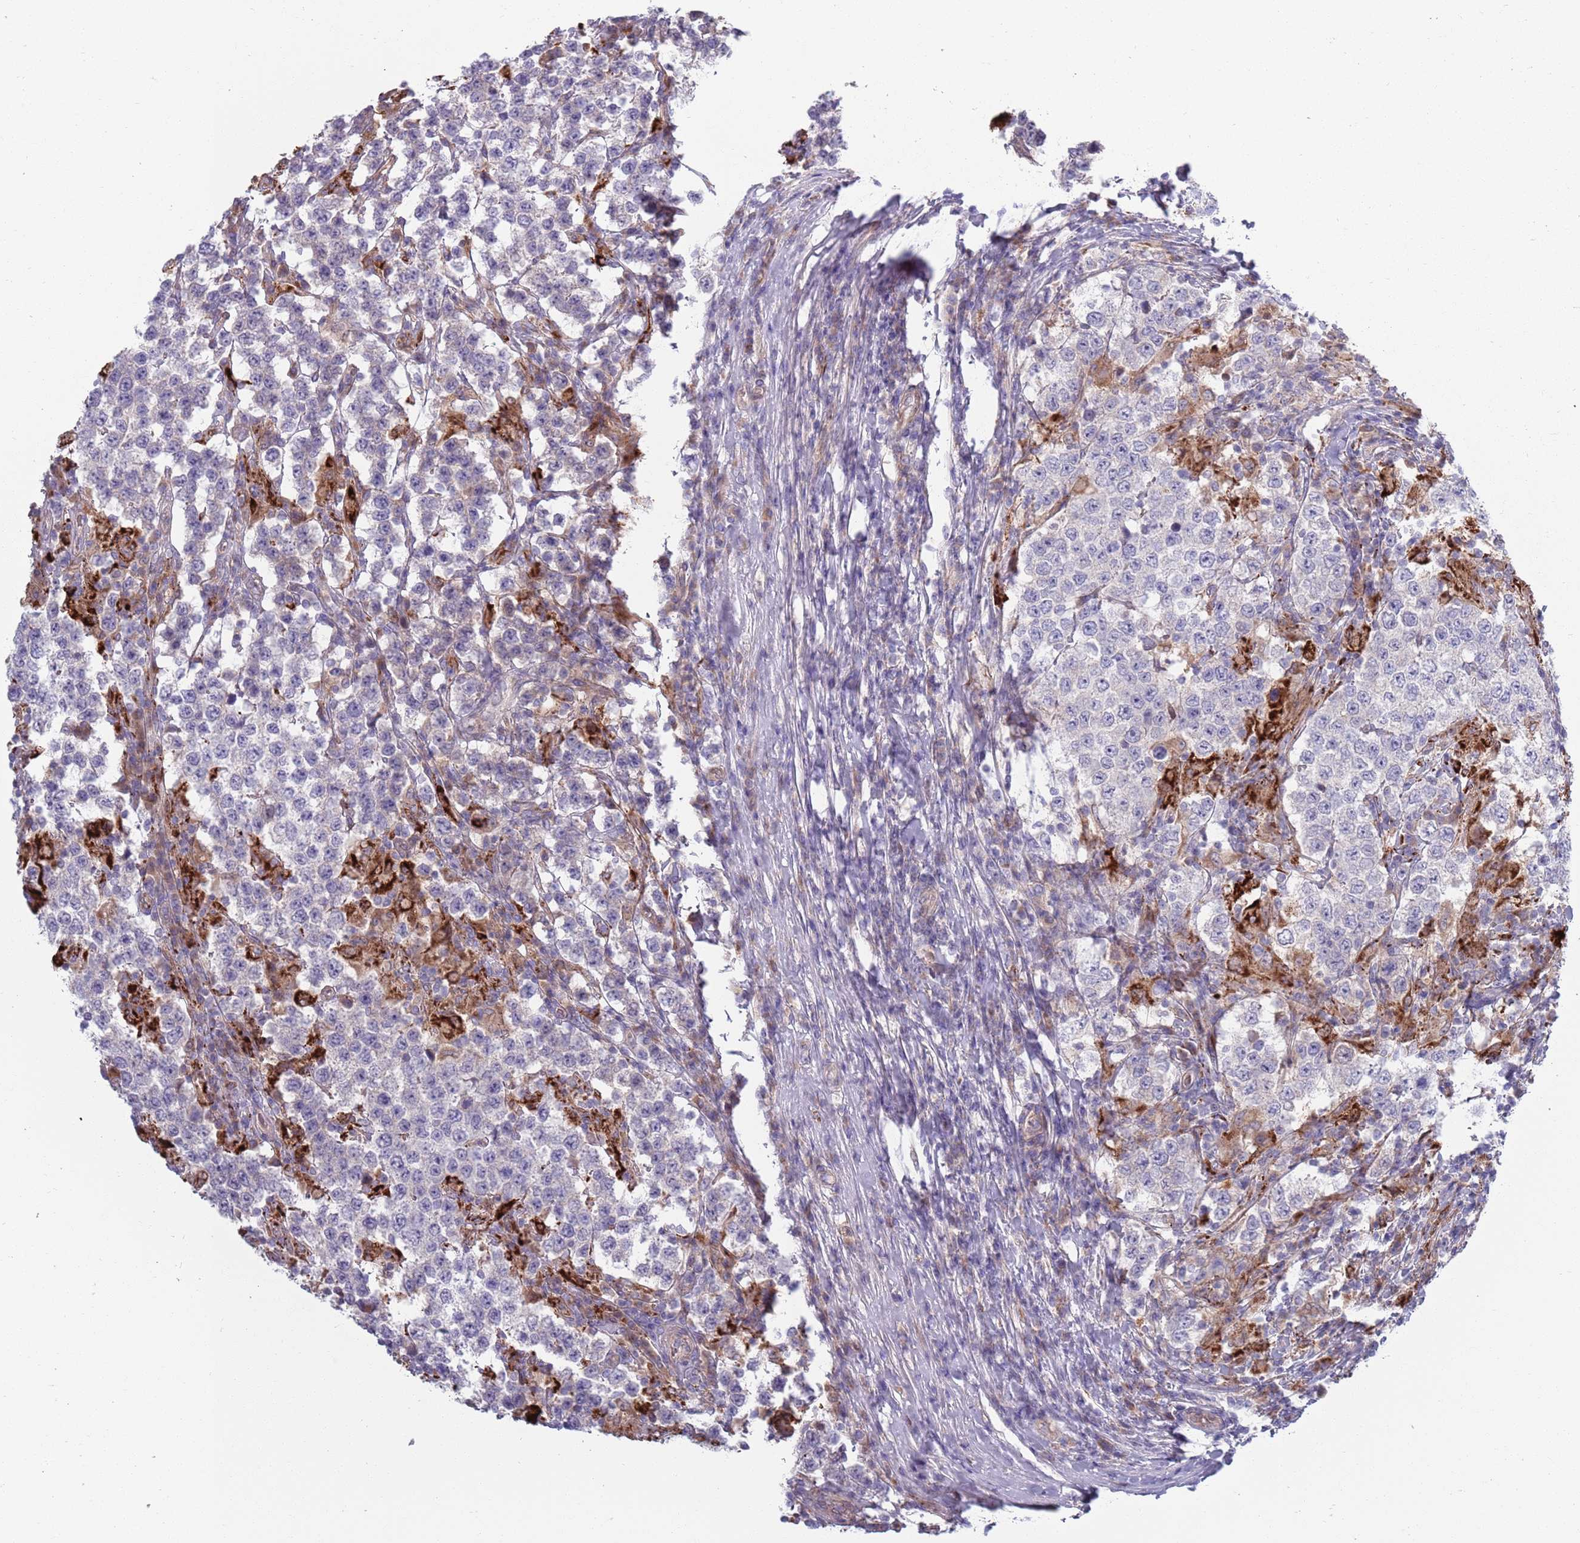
{"staining": {"intensity": "negative", "quantity": "none", "location": "none"}, "tissue": "testis cancer", "cell_type": "Tumor cells", "image_type": "cancer", "snomed": [{"axis": "morphology", "description": "Seminoma, NOS"}, {"axis": "morphology", "description": "Carcinoma, Embryonal, NOS"}, {"axis": "topography", "description": "Testis"}], "caption": "Immunohistochemistry (IHC) of human seminoma (testis) reveals no staining in tumor cells.", "gene": "TYW1", "patient": {"sex": "male", "age": 41}}